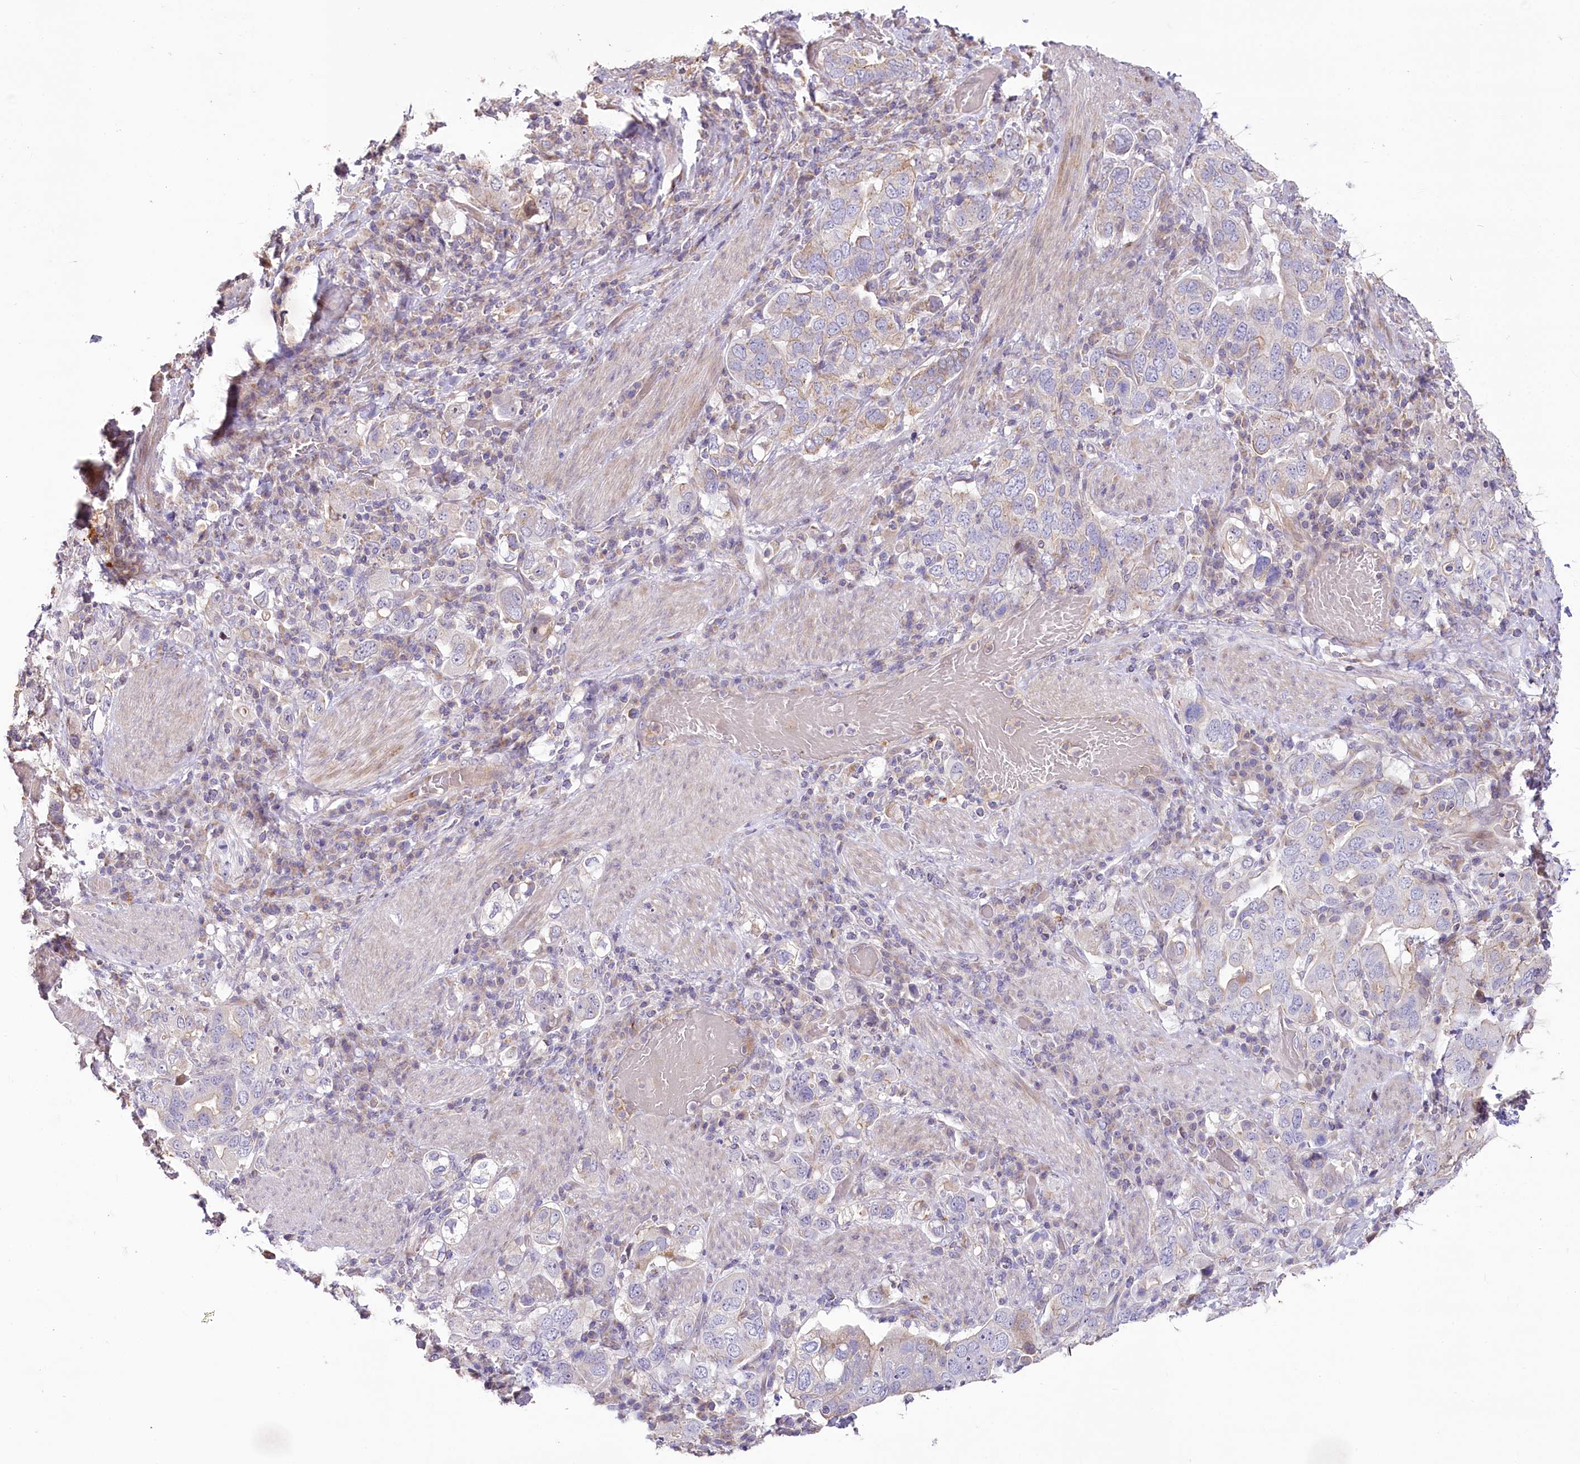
{"staining": {"intensity": "negative", "quantity": "none", "location": "none"}, "tissue": "stomach cancer", "cell_type": "Tumor cells", "image_type": "cancer", "snomed": [{"axis": "morphology", "description": "Adenocarcinoma, NOS"}, {"axis": "topography", "description": "Stomach, upper"}], "caption": "The histopathology image demonstrates no significant staining in tumor cells of stomach adenocarcinoma.", "gene": "SLC6A11", "patient": {"sex": "male", "age": 62}}